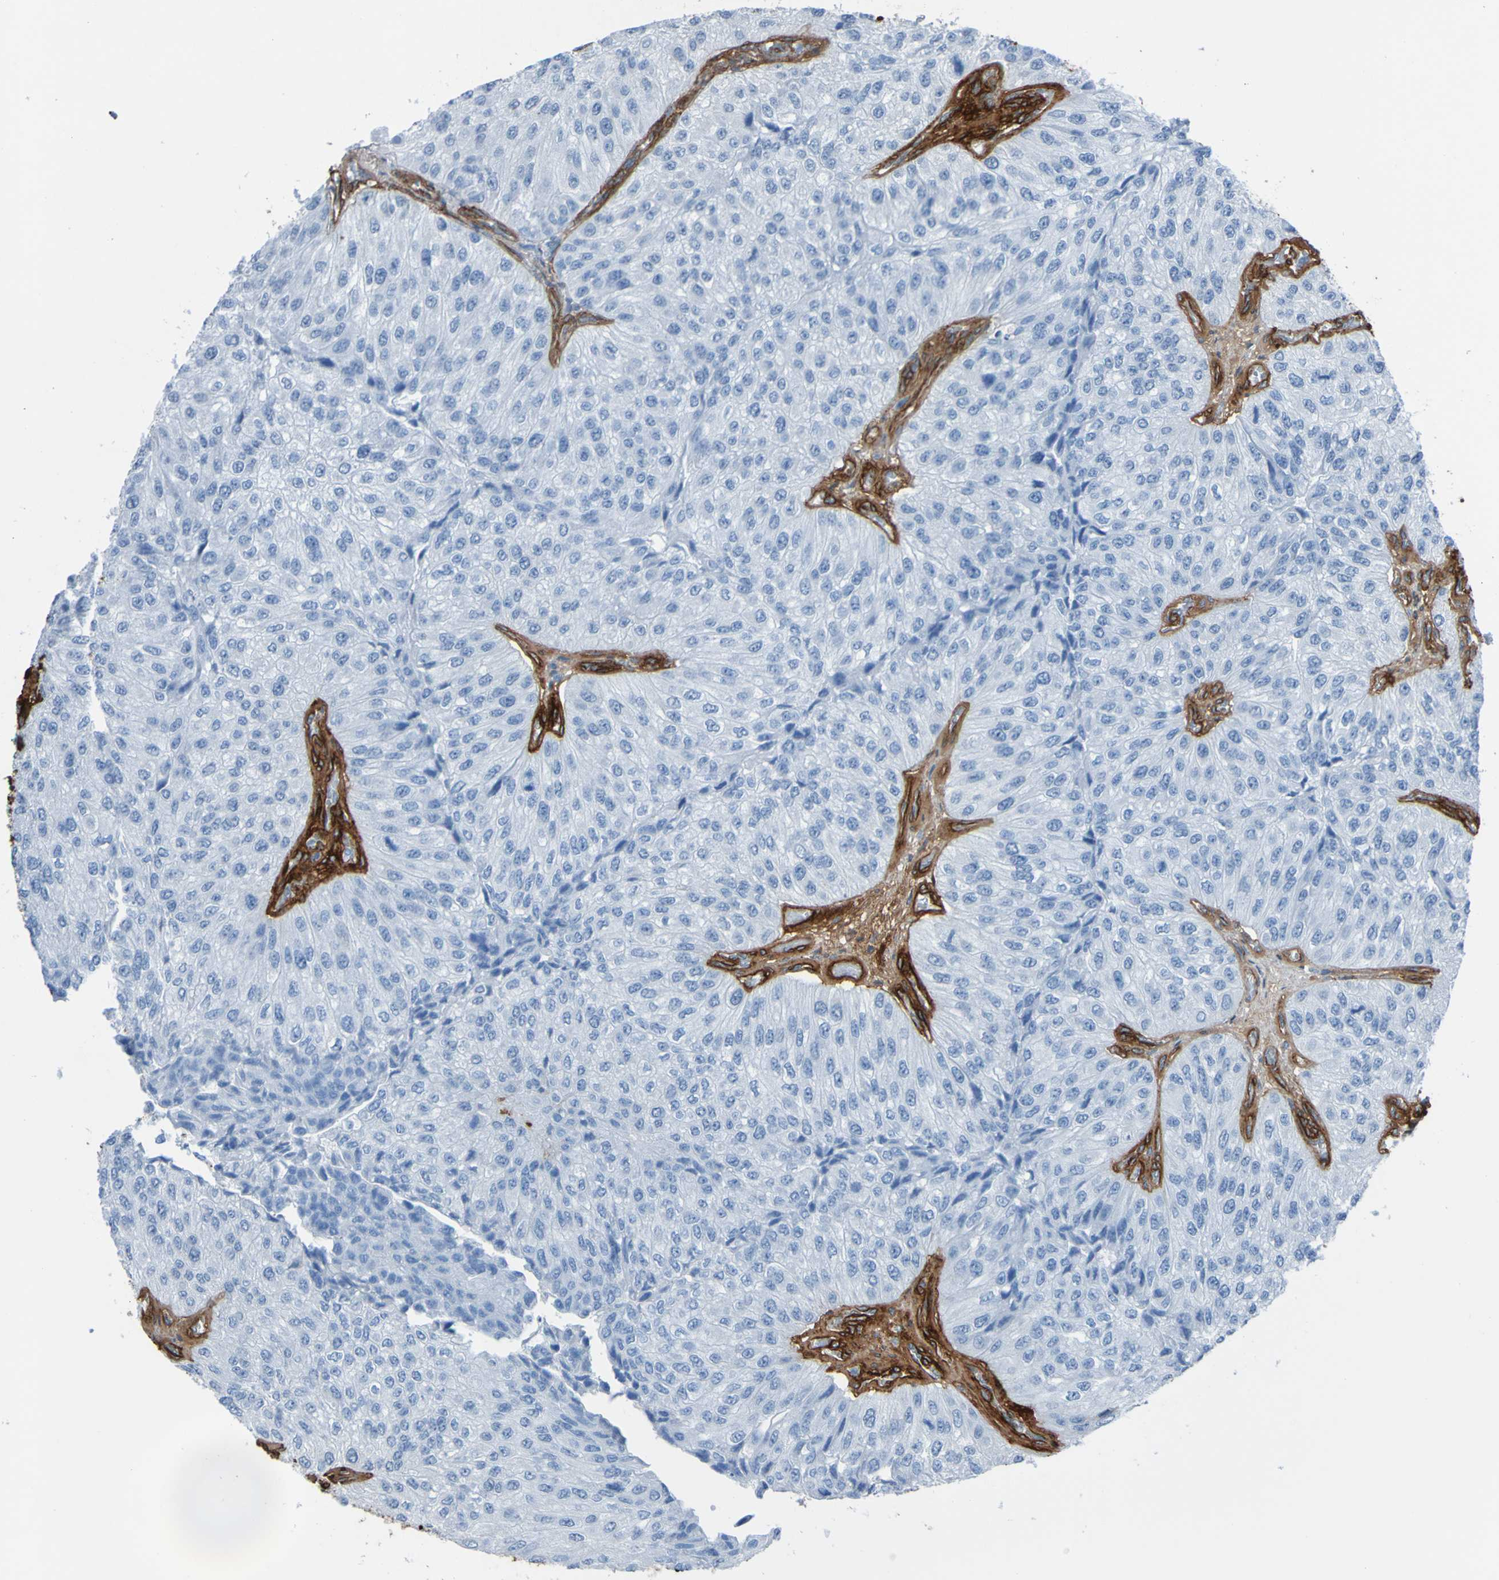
{"staining": {"intensity": "negative", "quantity": "none", "location": "none"}, "tissue": "urothelial cancer", "cell_type": "Tumor cells", "image_type": "cancer", "snomed": [{"axis": "morphology", "description": "Urothelial carcinoma, High grade"}, {"axis": "topography", "description": "Kidney"}, {"axis": "topography", "description": "Urinary bladder"}], "caption": "High magnification brightfield microscopy of urothelial carcinoma (high-grade) stained with DAB (brown) and counterstained with hematoxylin (blue): tumor cells show no significant positivity.", "gene": "COL4A2", "patient": {"sex": "male", "age": 77}}